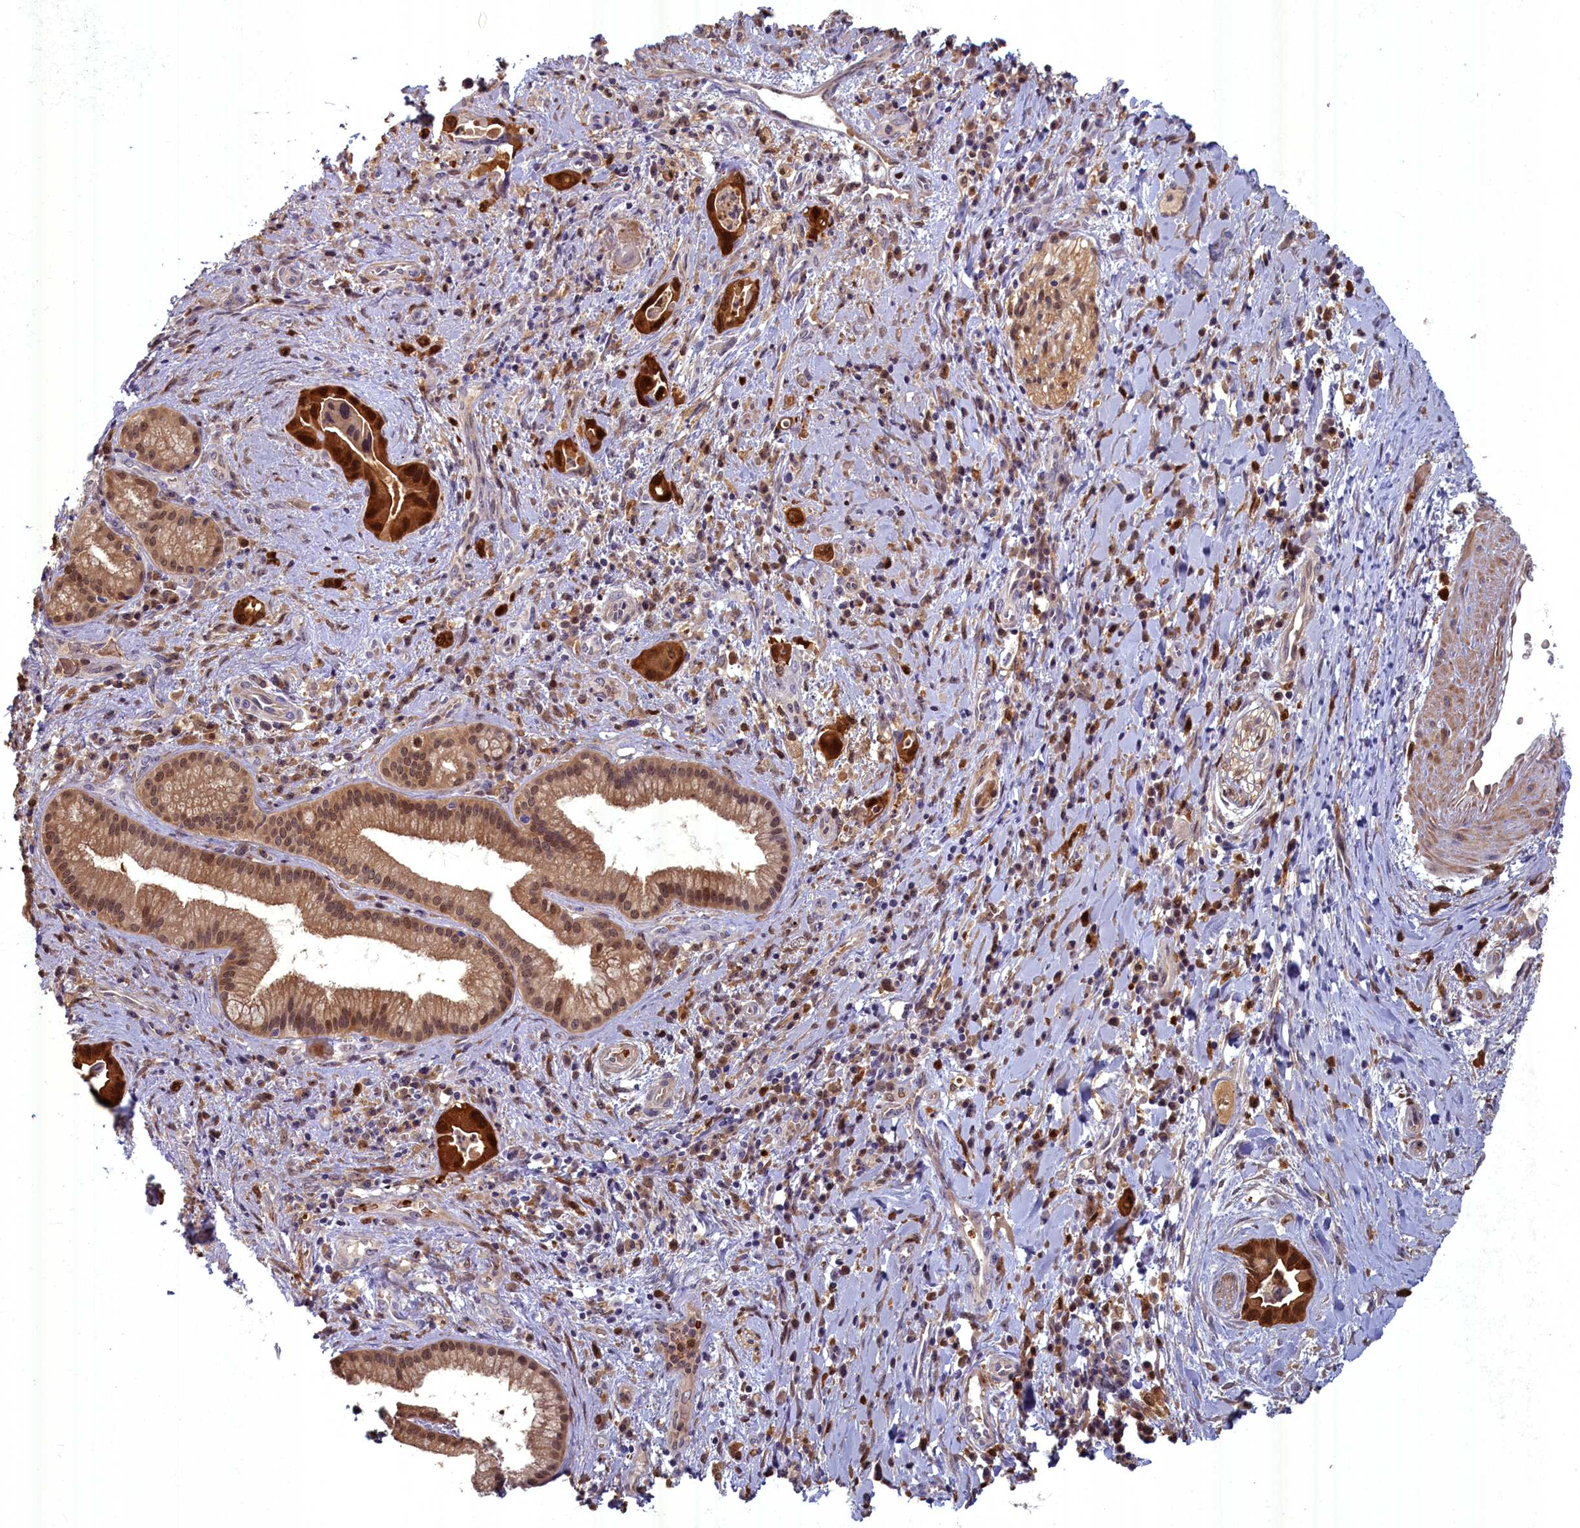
{"staining": {"intensity": "strong", "quantity": "<25%", "location": "cytoplasmic/membranous,nuclear"}, "tissue": "pancreatic cancer", "cell_type": "Tumor cells", "image_type": "cancer", "snomed": [{"axis": "morphology", "description": "Adenocarcinoma, NOS"}, {"axis": "topography", "description": "Pancreas"}], "caption": "An immunohistochemistry (IHC) photomicrograph of tumor tissue is shown. Protein staining in brown highlights strong cytoplasmic/membranous and nuclear positivity in pancreatic adenocarcinoma within tumor cells. (Brightfield microscopy of DAB IHC at high magnification).", "gene": "BLVRB", "patient": {"sex": "female", "age": 77}}